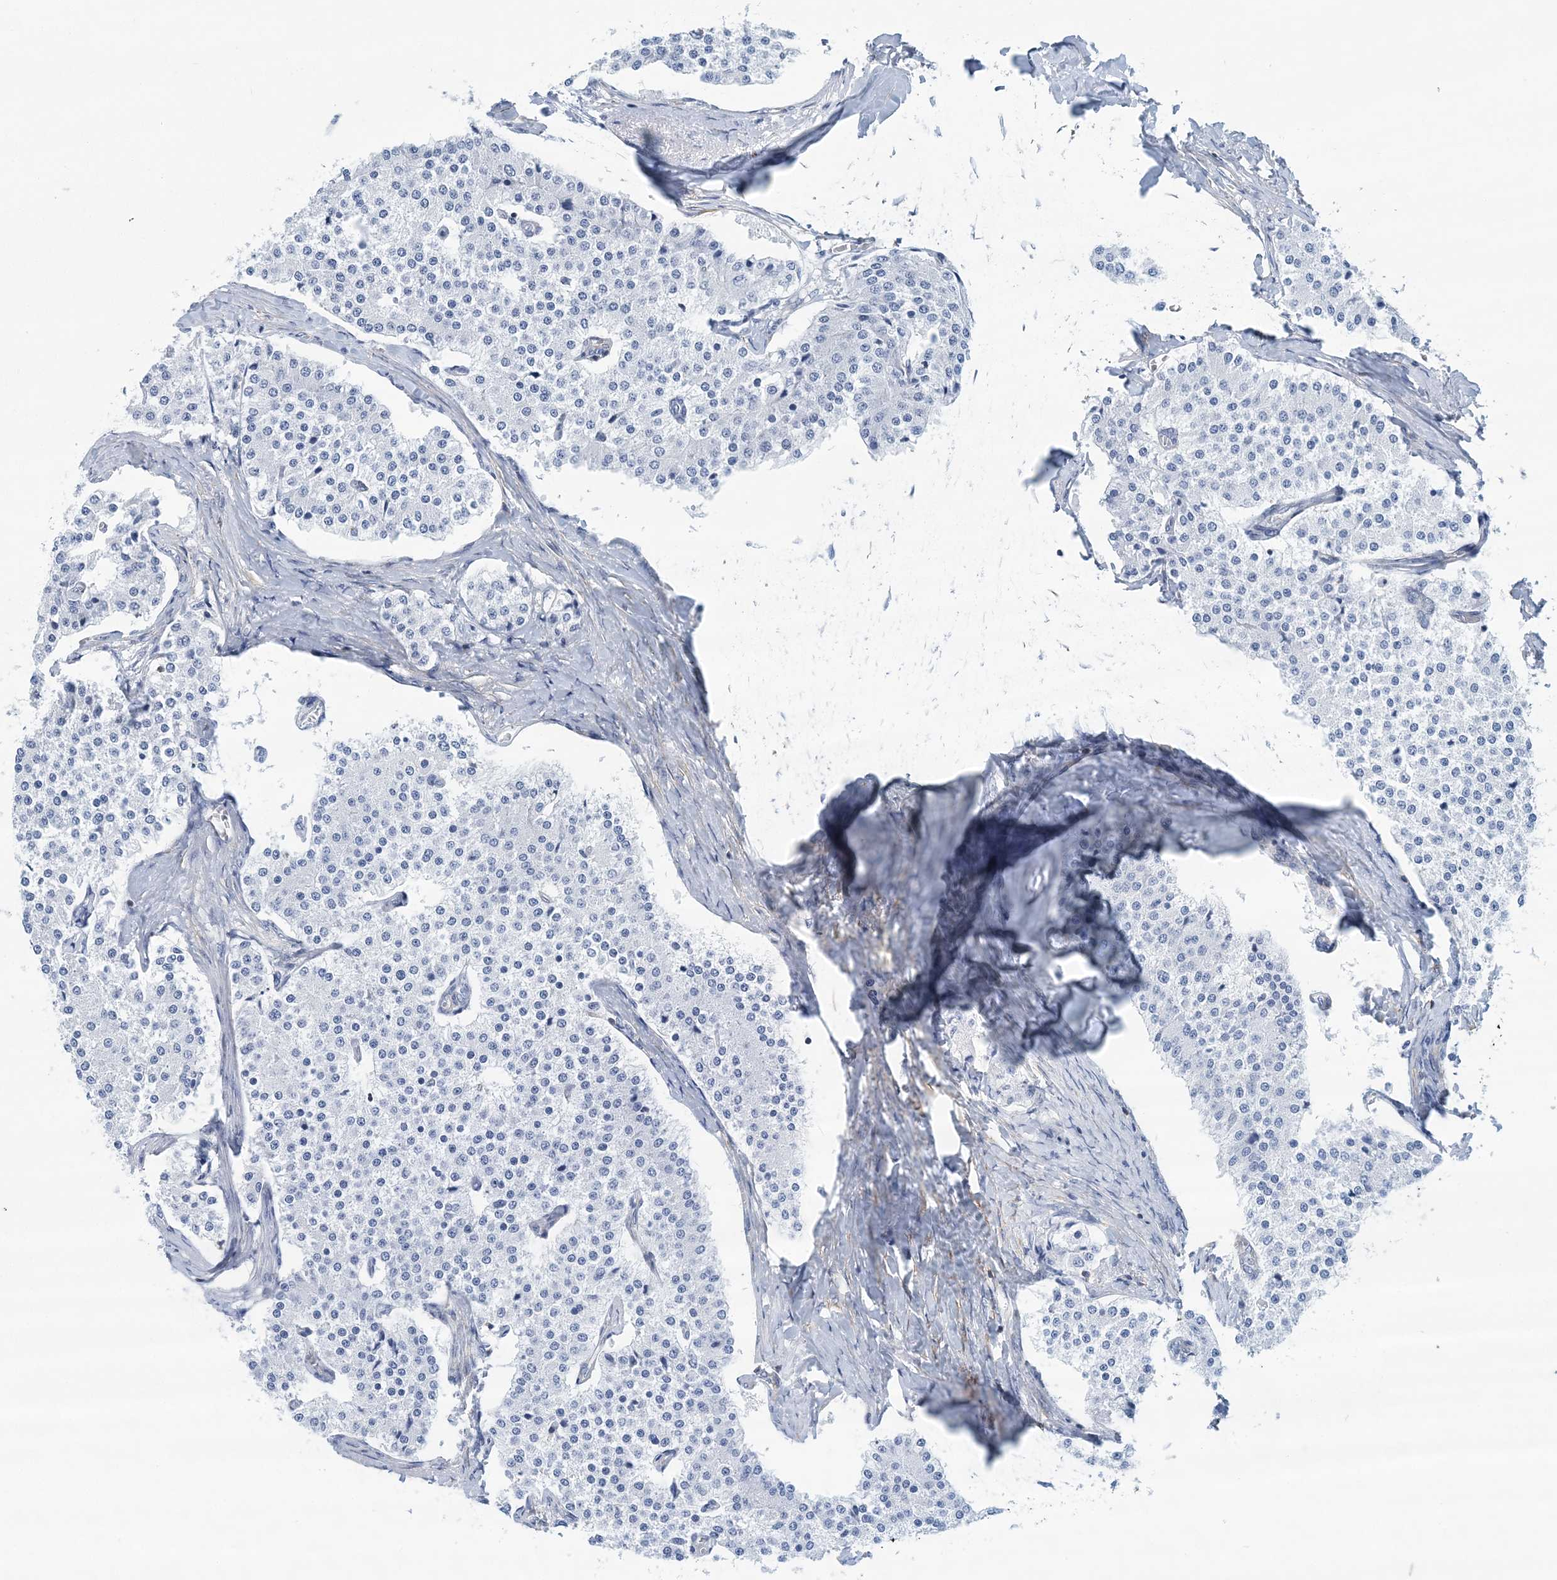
{"staining": {"intensity": "negative", "quantity": "none", "location": "none"}, "tissue": "carcinoid", "cell_type": "Tumor cells", "image_type": "cancer", "snomed": [{"axis": "morphology", "description": "Carcinoid, malignant, NOS"}, {"axis": "topography", "description": "Colon"}], "caption": "Immunohistochemical staining of human carcinoid (malignant) reveals no significant positivity in tumor cells. (Brightfield microscopy of DAB immunohistochemistry (IHC) at high magnification).", "gene": "C11orf21", "patient": {"sex": "female", "age": 52}}